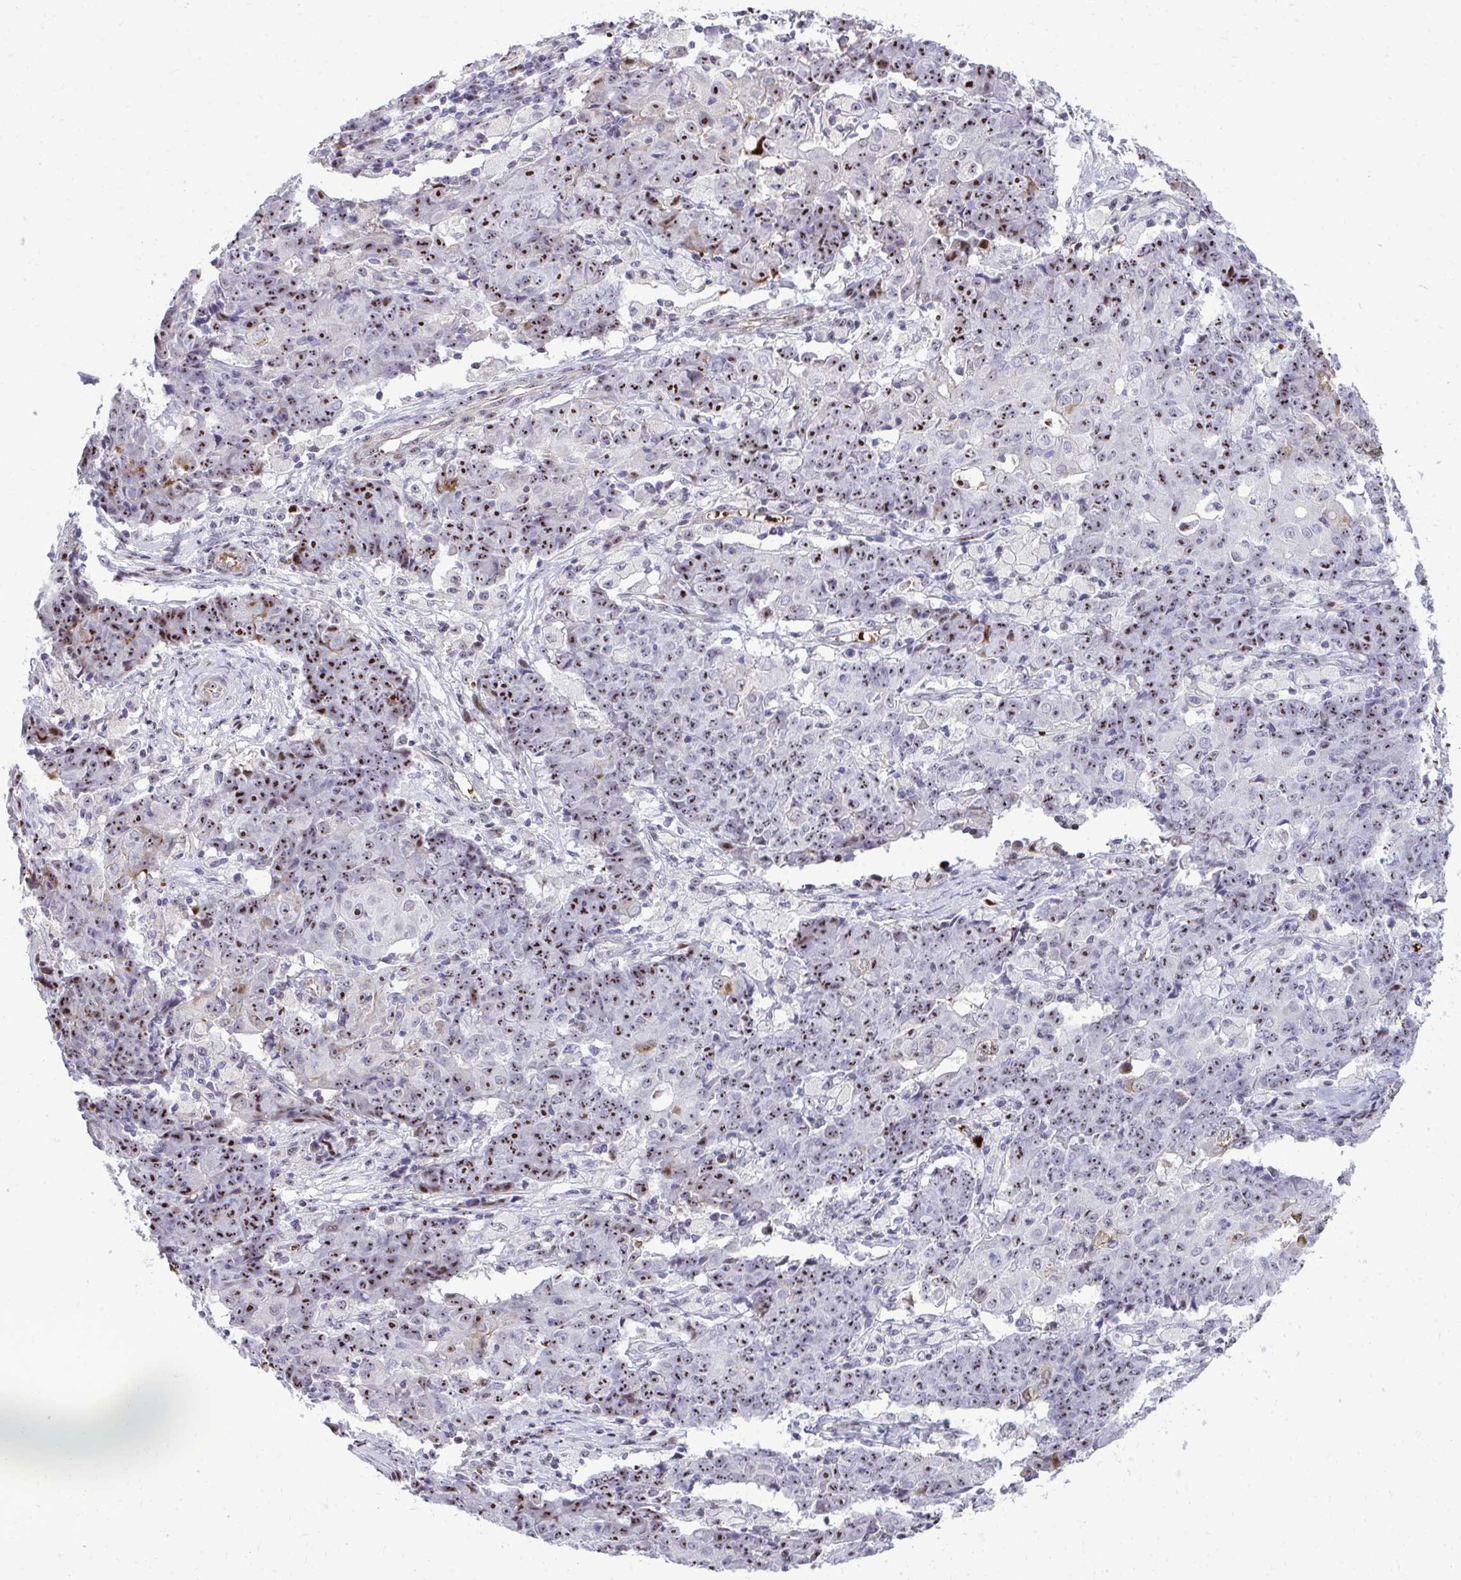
{"staining": {"intensity": "strong", "quantity": ">75%", "location": "nuclear"}, "tissue": "ovarian cancer", "cell_type": "Tumor cells", "image_type": "cancer", "snomed": [{"axis": "morphology", "description": "Carcinoma, endometroid"}, {"axis": "topography", "description": "Ovary"}], "caption": "IHC of endometroid carcinoma (ovarian) exhibits high levels of strong nuclear positivity in about >75% of tumor cells. (Brightfield microscopy of DAB IHC at high magnification).", "gene": "DLX4", "patient": {"sex": "female", "age": 42}}